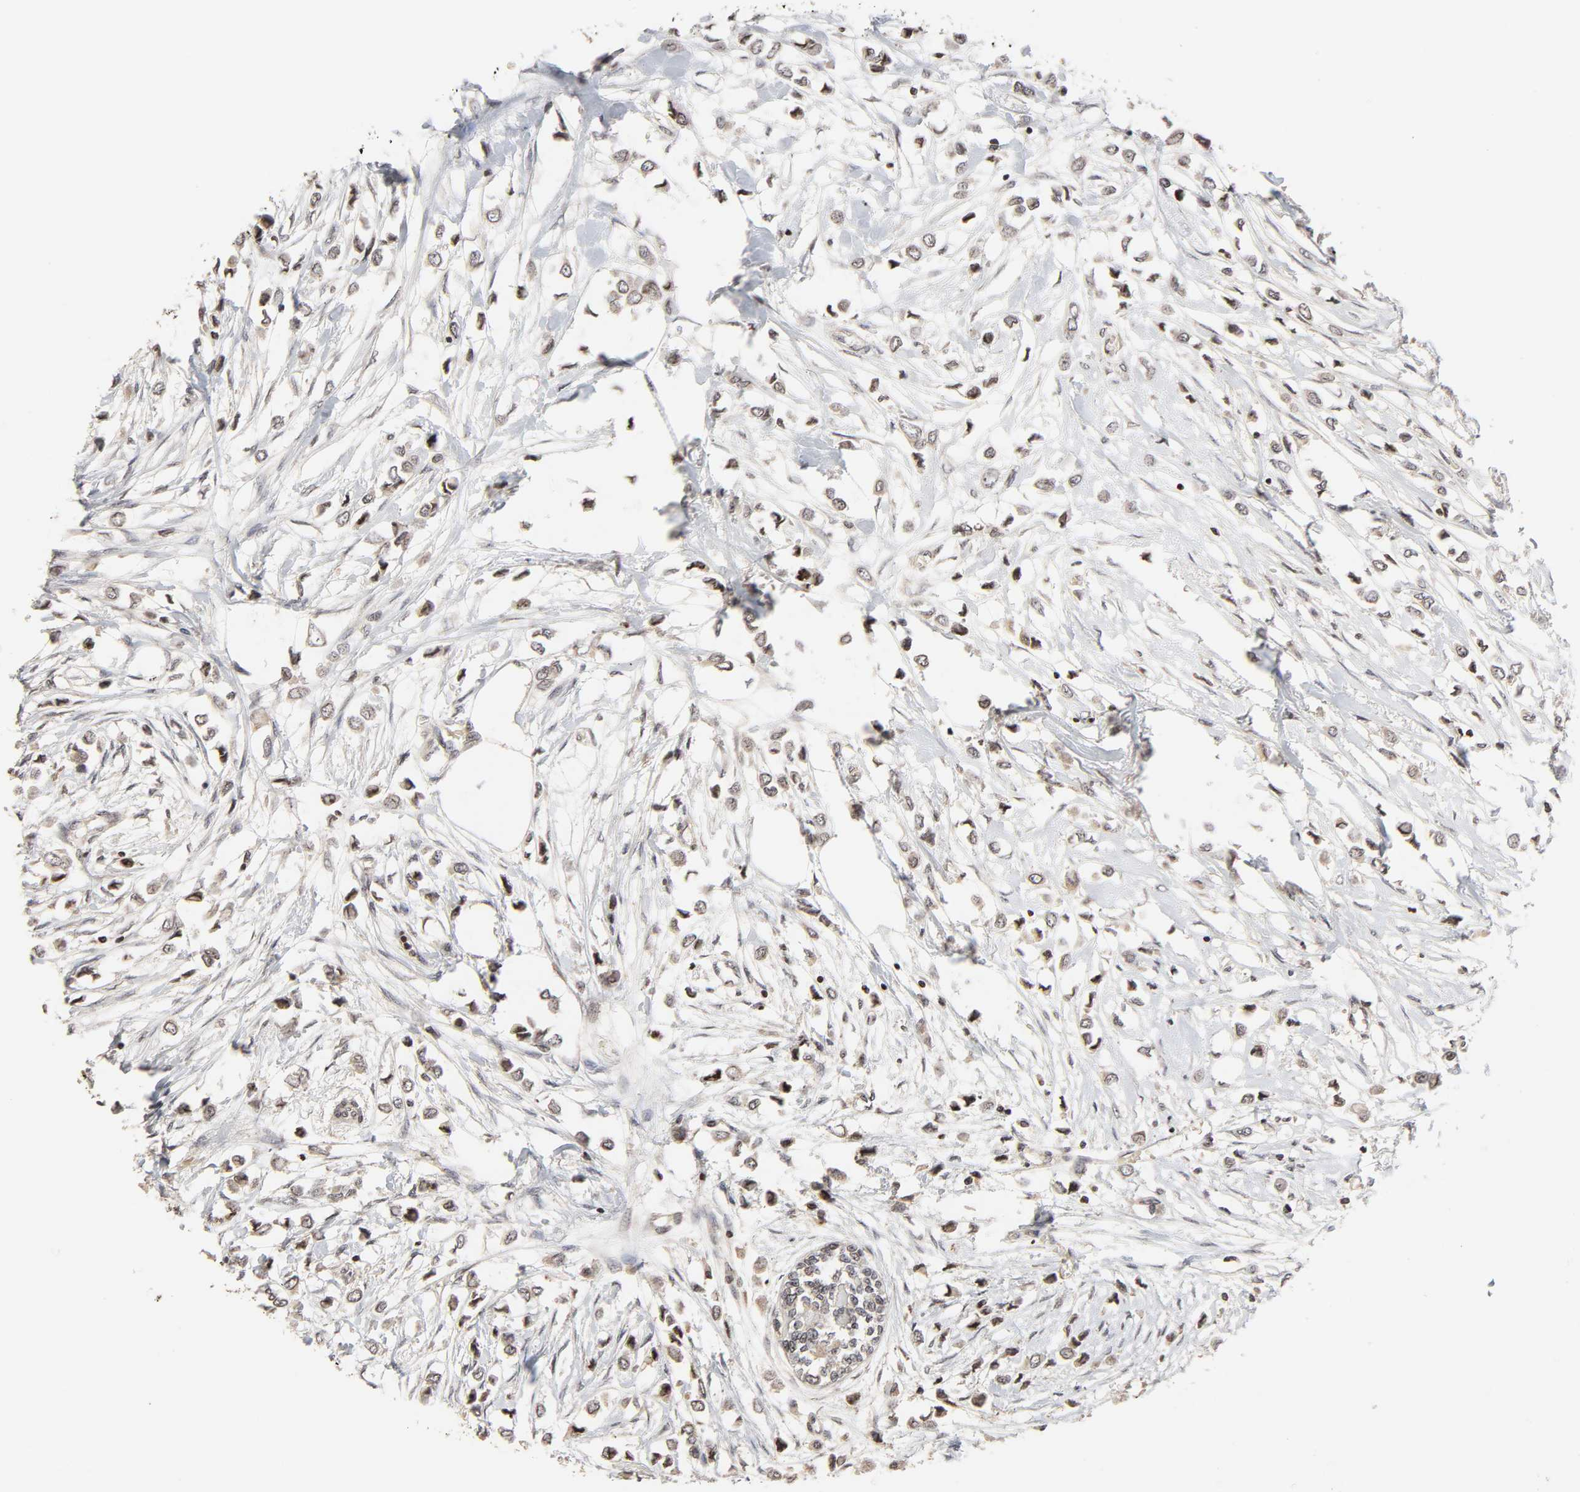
{"staining": {"intensity": "weak", "quantity": ">75%", "location": "cytoplasmic/membranous"}, "tissue": "breast cancer", "cell_type": "Tumor cells", "image_type": "cancer", "snomed": [{"axis": "morphology", "description": "Lobular carcinoma"}, {"axis": "topography", "description": "Breast"}], "caption": "An image of human breast cancer (lobular carcinoma) stained for a protein exhibits weak cytoplasmic/membranous brown staining in tumor cells.", "gene": "ZNF473", "patient": {"sex": "female", "age": 51}}